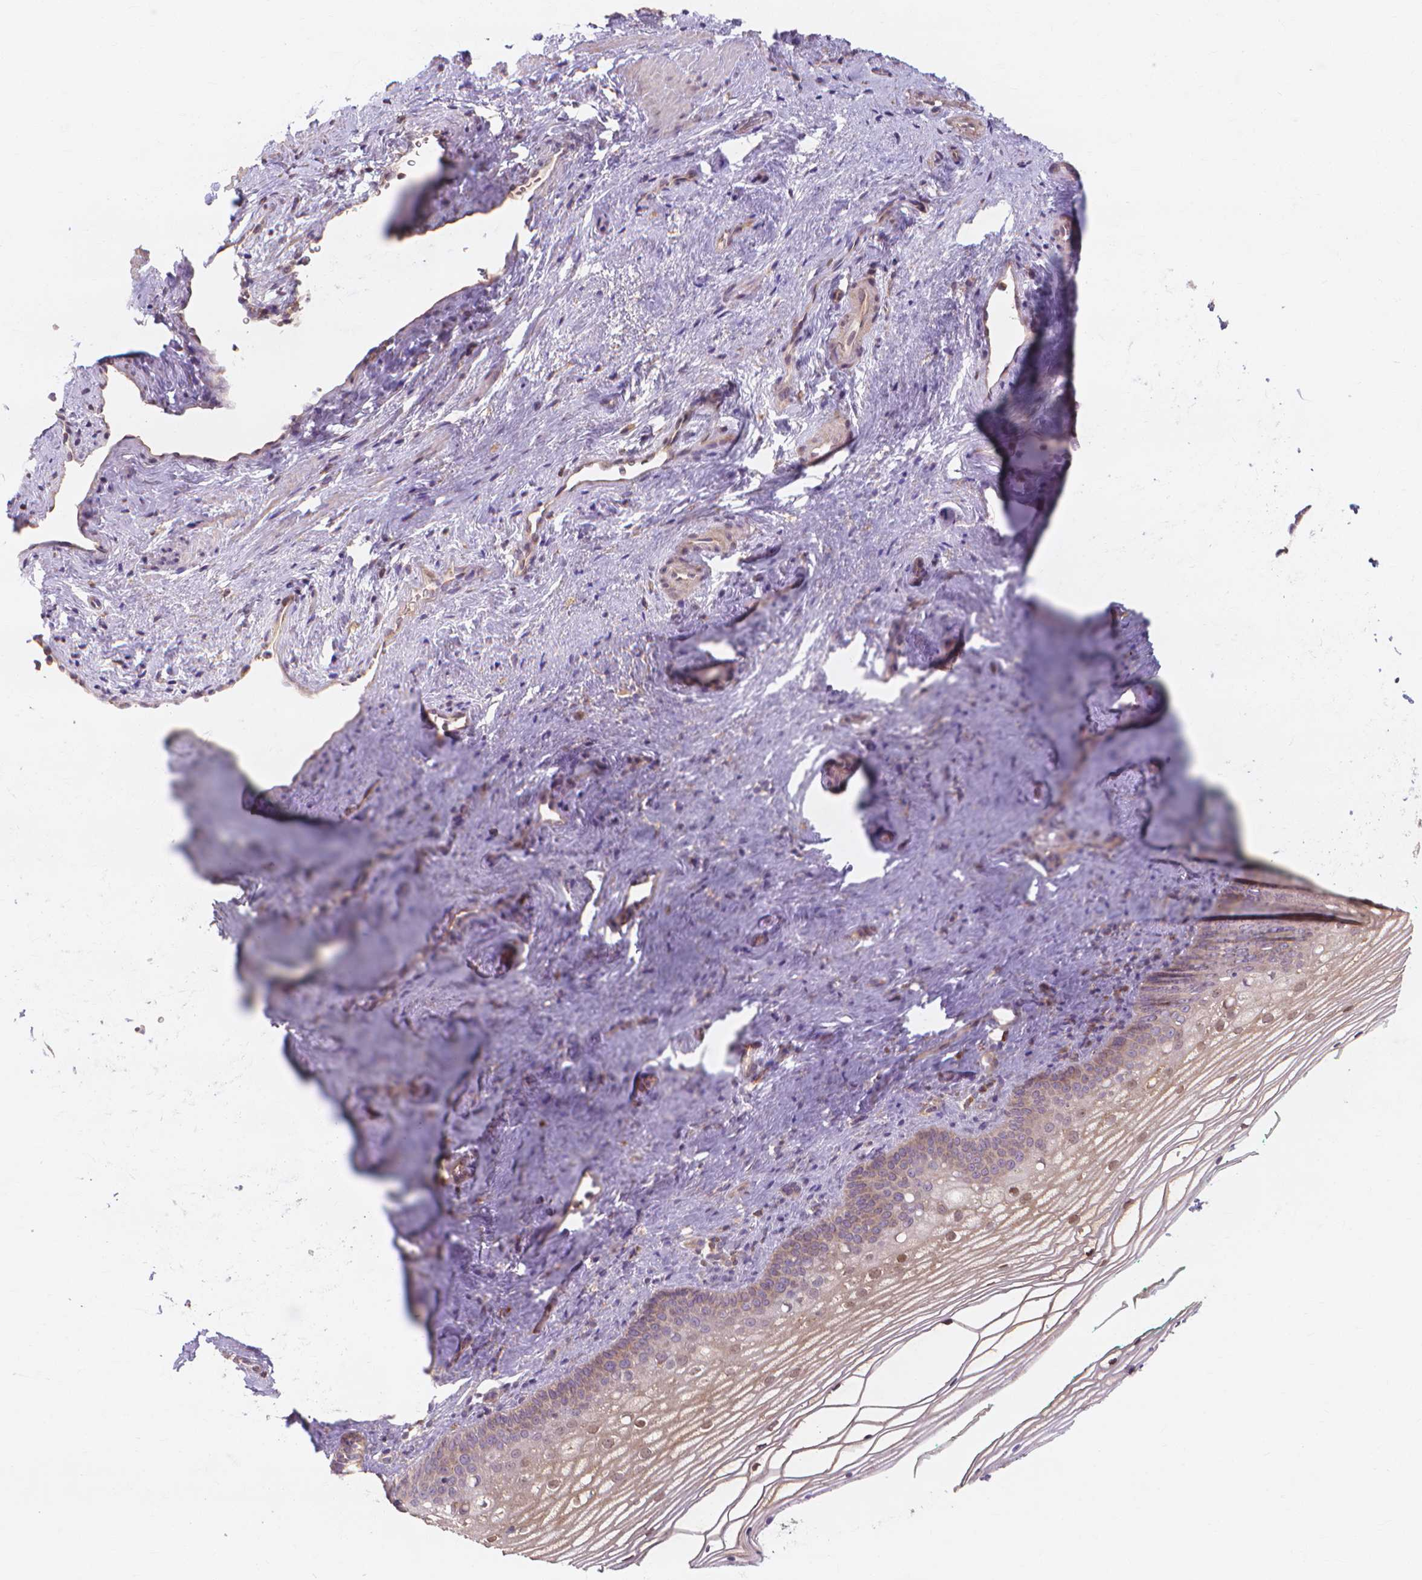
{"staining": {"intensity": "moderate", "quantity": ">75%", "location": "cytoplasmic/membranous,nuclear"}, "tissue": "vagina", "cell_type": "Squamous epithelial cells", "image_type": "normal", "snomed": [{"axis": "morphology", "description": "Normal tissue, NOS"}, {"axis": "topography", "description": "Vagina"}], "caption": "Squamous epithelial cells display moderate cytoplasmic/membranous,nuclear positivity in approximately >75% of cells in normal vagina.", "gene": "TAB2", "patient": {"sex": "female", "age": 44}}